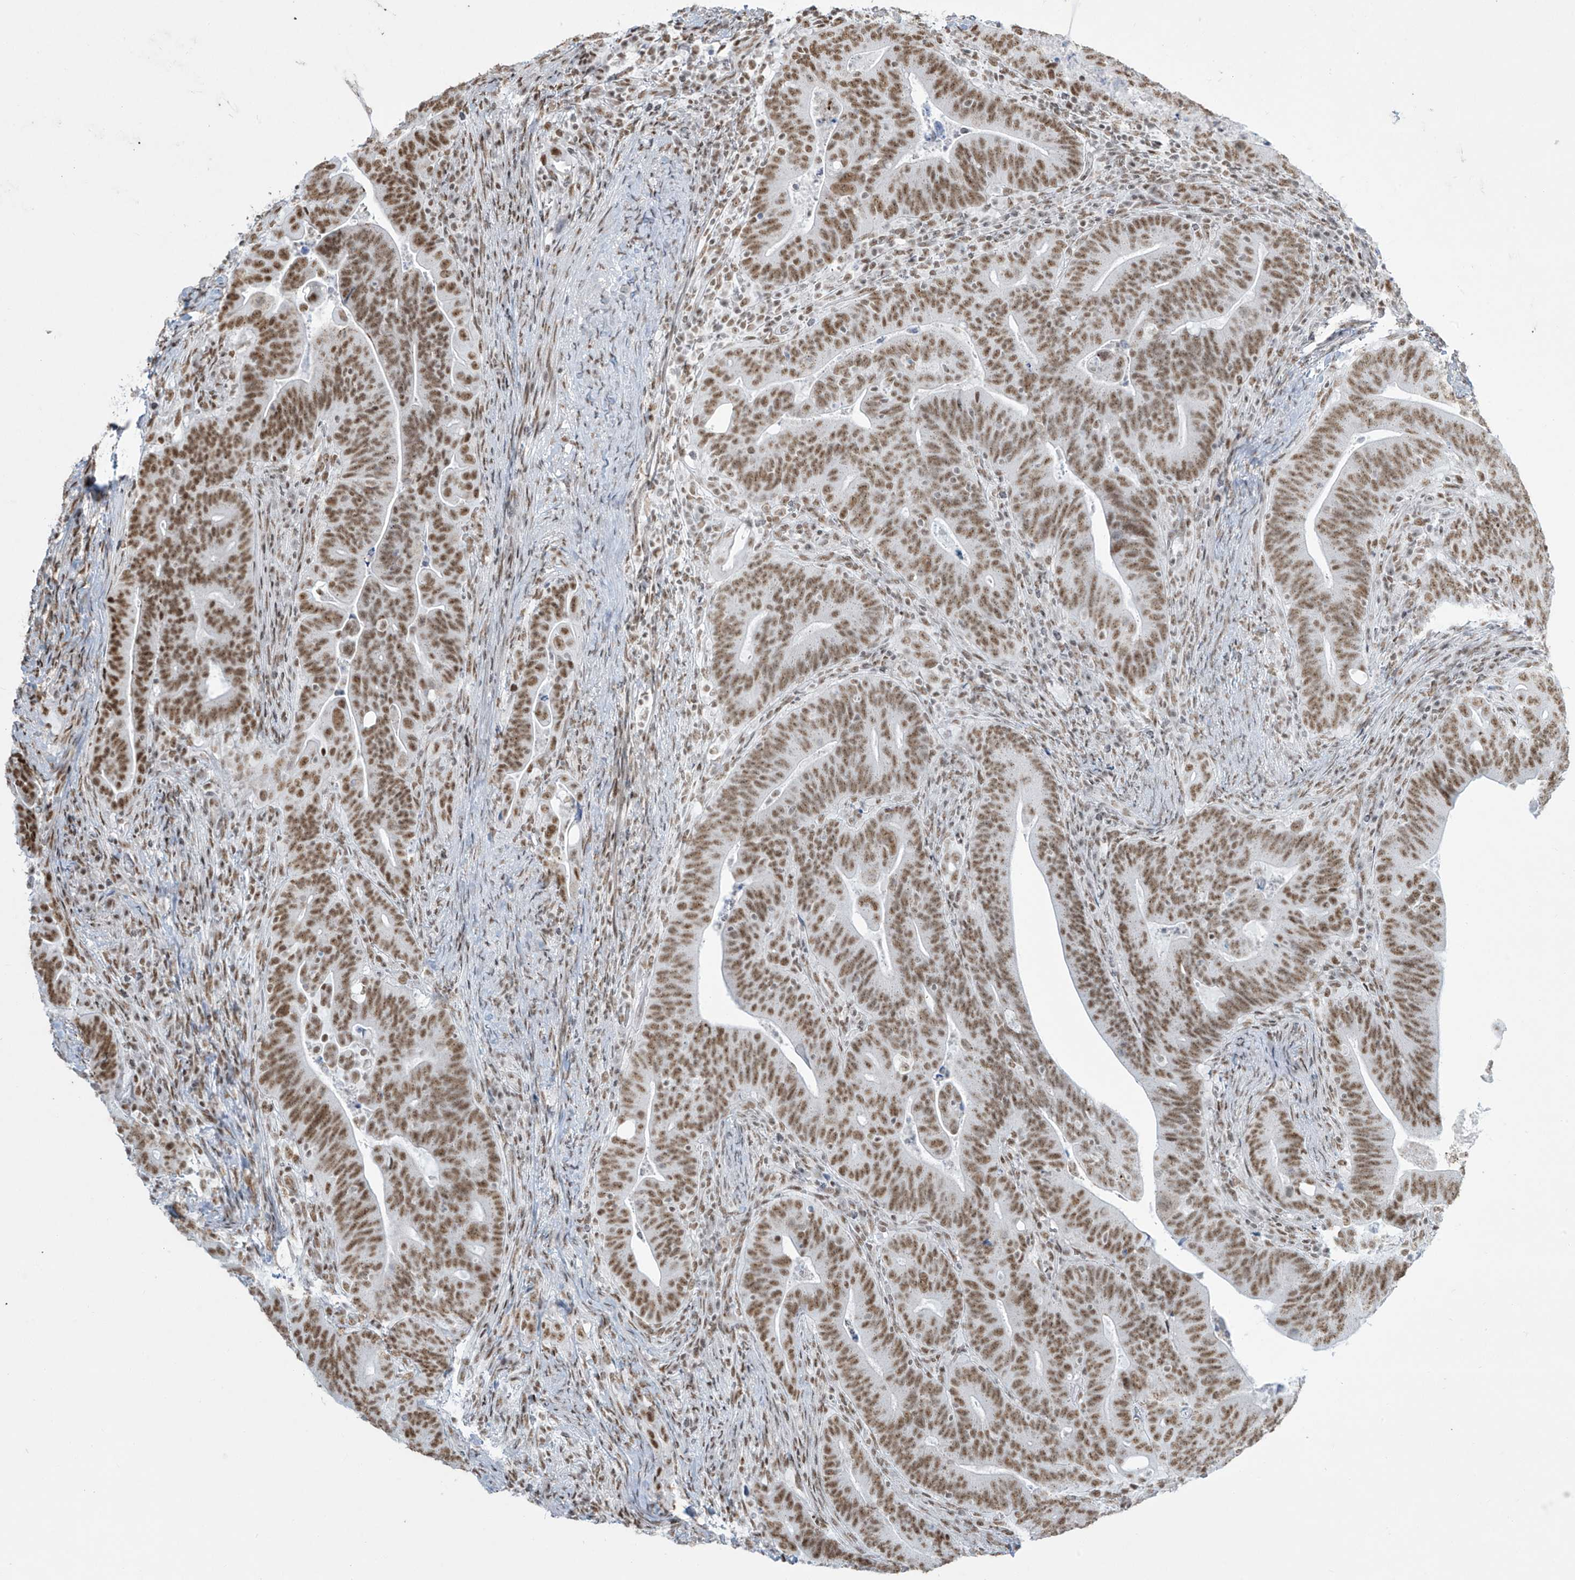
{"staining": {"intensity": "moderate", "quantity": ">75%", "location": "nuclear"}, "tissue": "colorectal cancer", "cell_type": "Tumor cells", "image_type": "cancer", "snomed": [{"axis": "morphology", "description": "Adenocarcinoma, NOS"}, {"axis": "topography", "description": "Colon"}], "caption": "Immunohistochemical staining of colorectal cancer (adenocarcinoma) reveals moderate nuclear protein positivity in about >75% of tumor cells. (brown staining indicates protein expression, while blue staining denotes nuclei).", "gene": "MS4A6A", "patient": {"sex": "female", "age": 66}}